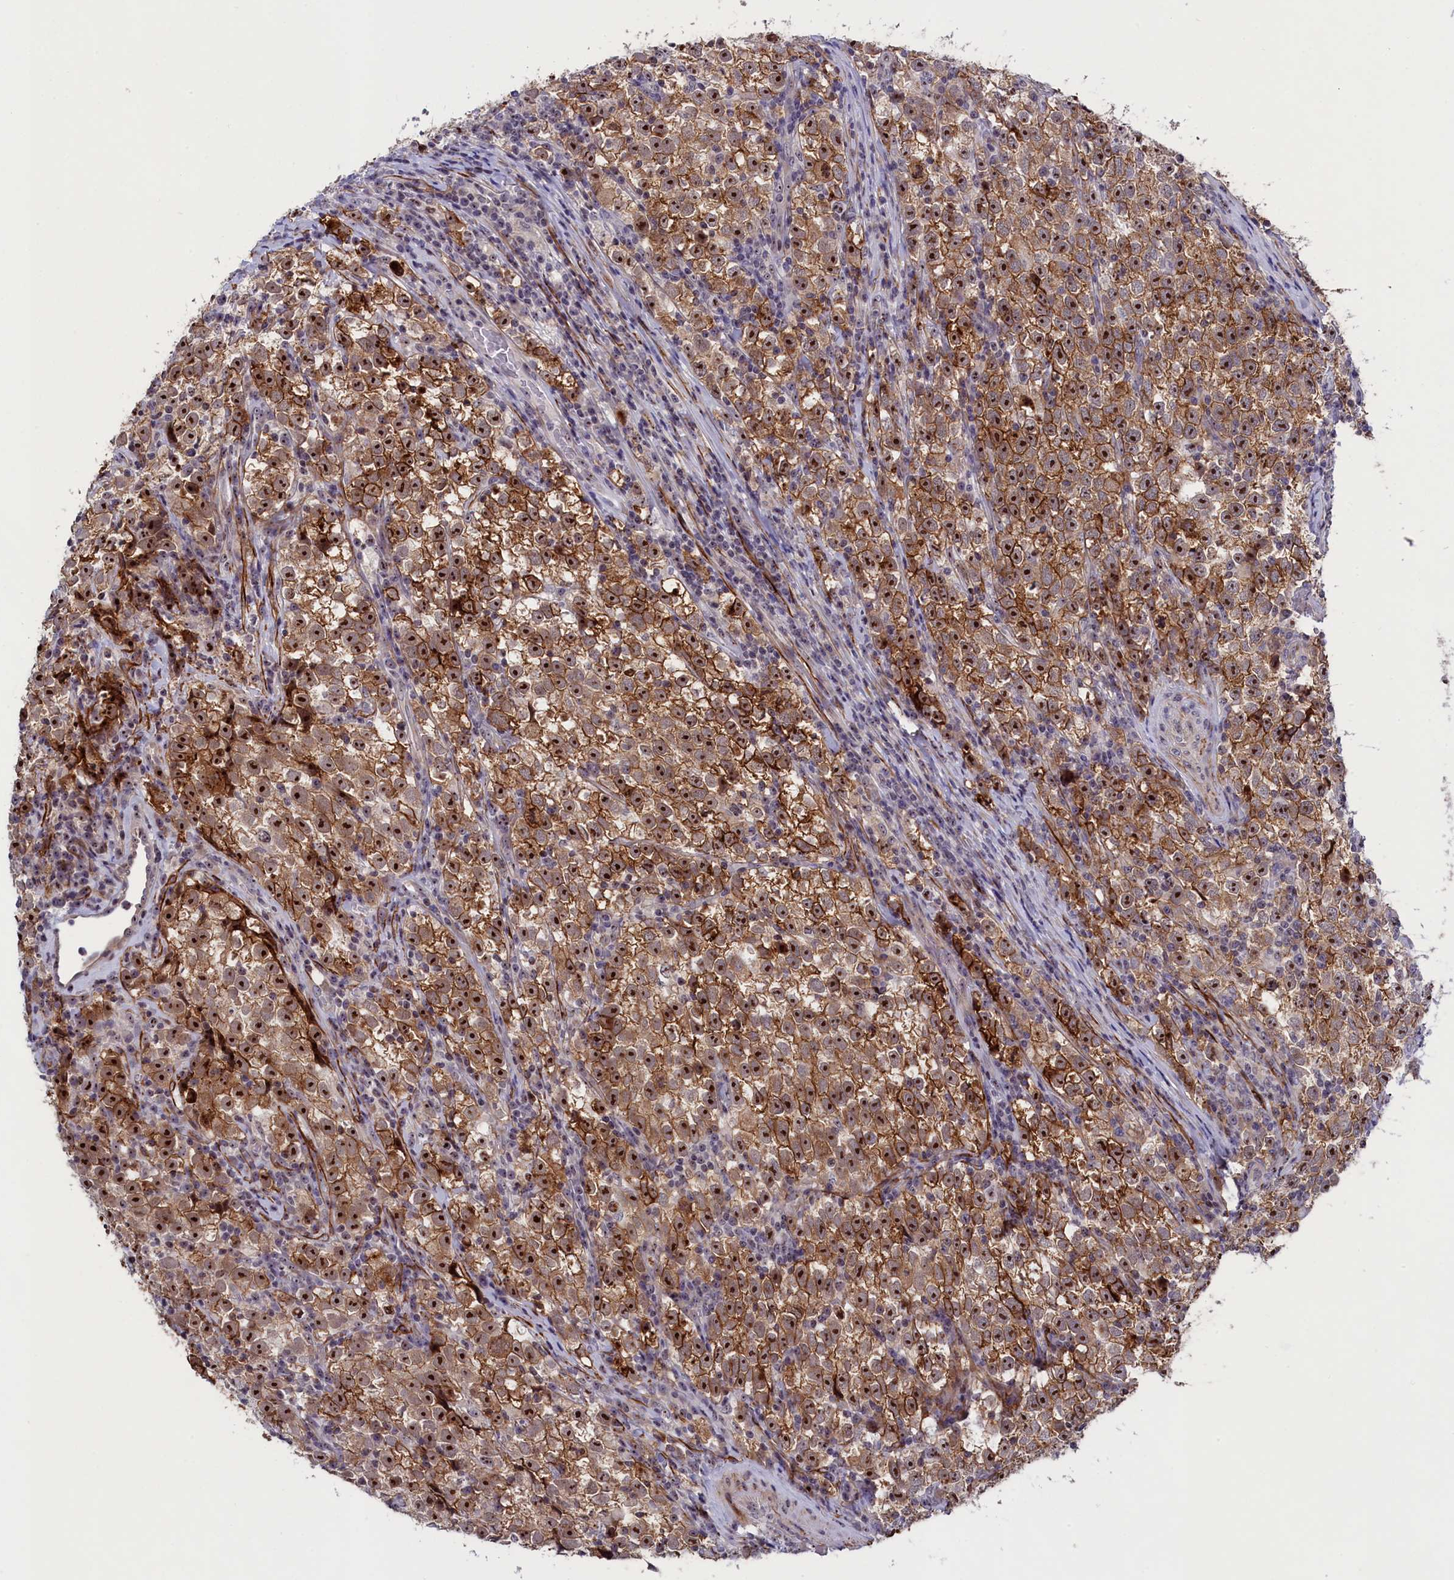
{"staining": {"intensity": "strong", "quantity": ">75%", "location": "cytoplasmic/membranous,nuclear"}, "tissue": "testis cancer", "cell_type": "Tumor cells", "image_type": "cancer", "snomed": [{"axis": "morphology", "description": "Normal tissue, NOS"}, {"axis": "morphology", "description": "Seminoma, NOS"}, {"axis": "topography", "description": "Testis"}], "caption": "Strong cytoplasmic/membranous and nuclear staining for a protein is present in about >75% of tumor cells of testis cancer (seminoma) using immunohistochemistry.", "gene": "PPAN", "patient": {"sex": "male", "age": 43}}